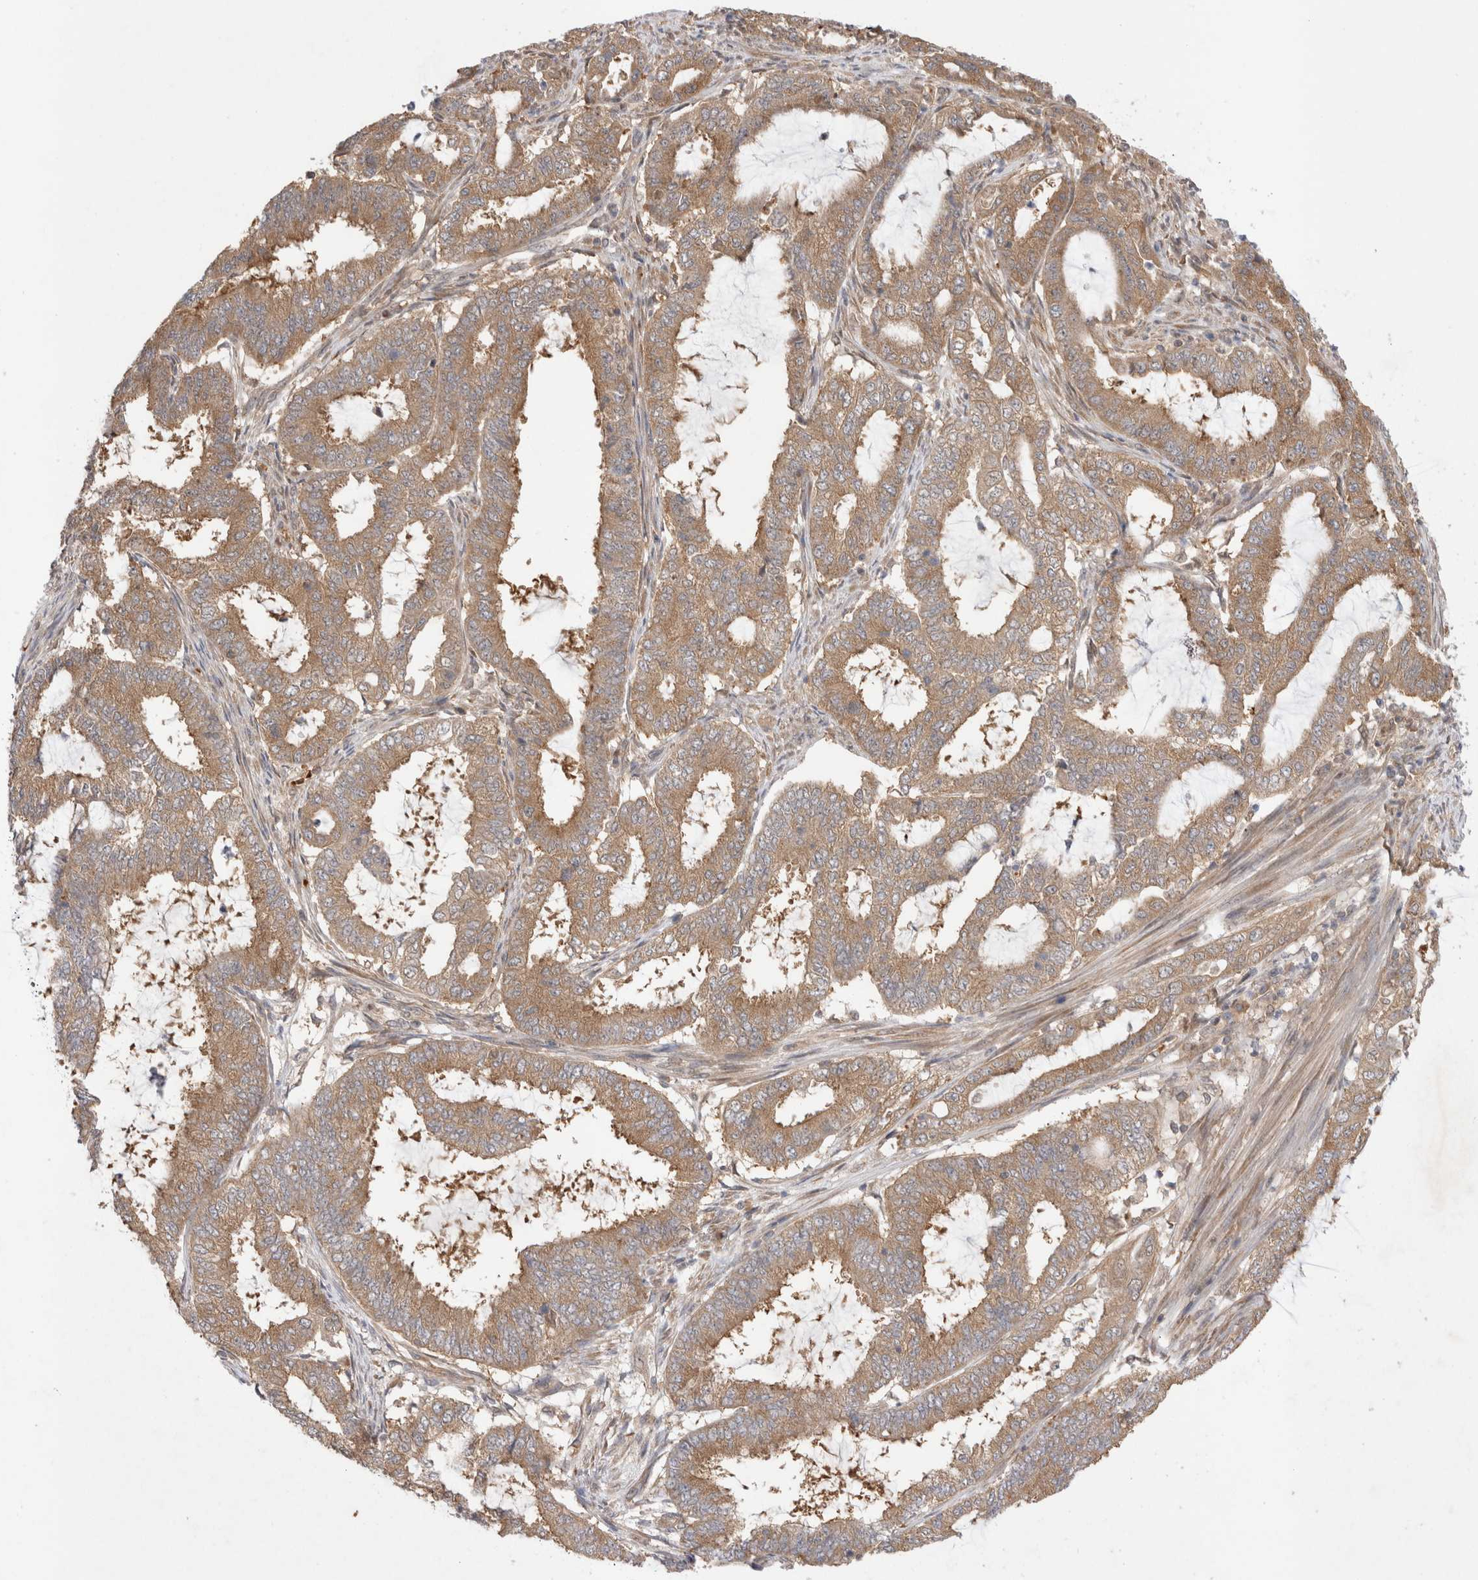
{"staining": {"intensity": "moderate", "quantity": ">75%", "location": "cytoplasmic/membranous"}, "tissue": "endometrial cancer", "cell_type": "Tumor cells", "image_type": "cancer", "snomed": [{"axis": "morphology", "description": "Adenocarcinoma, NOS"}, {"axis": "topography", "description": "Endometrium"}], "caption": "Moderate cytoplasmic/membranous protein positivity is identified in approximately >75% of tumor cells in adenocarcinoma (endometrial).", "gene": "EIF3E", "patient": {"sex": "female", "age": 51}}